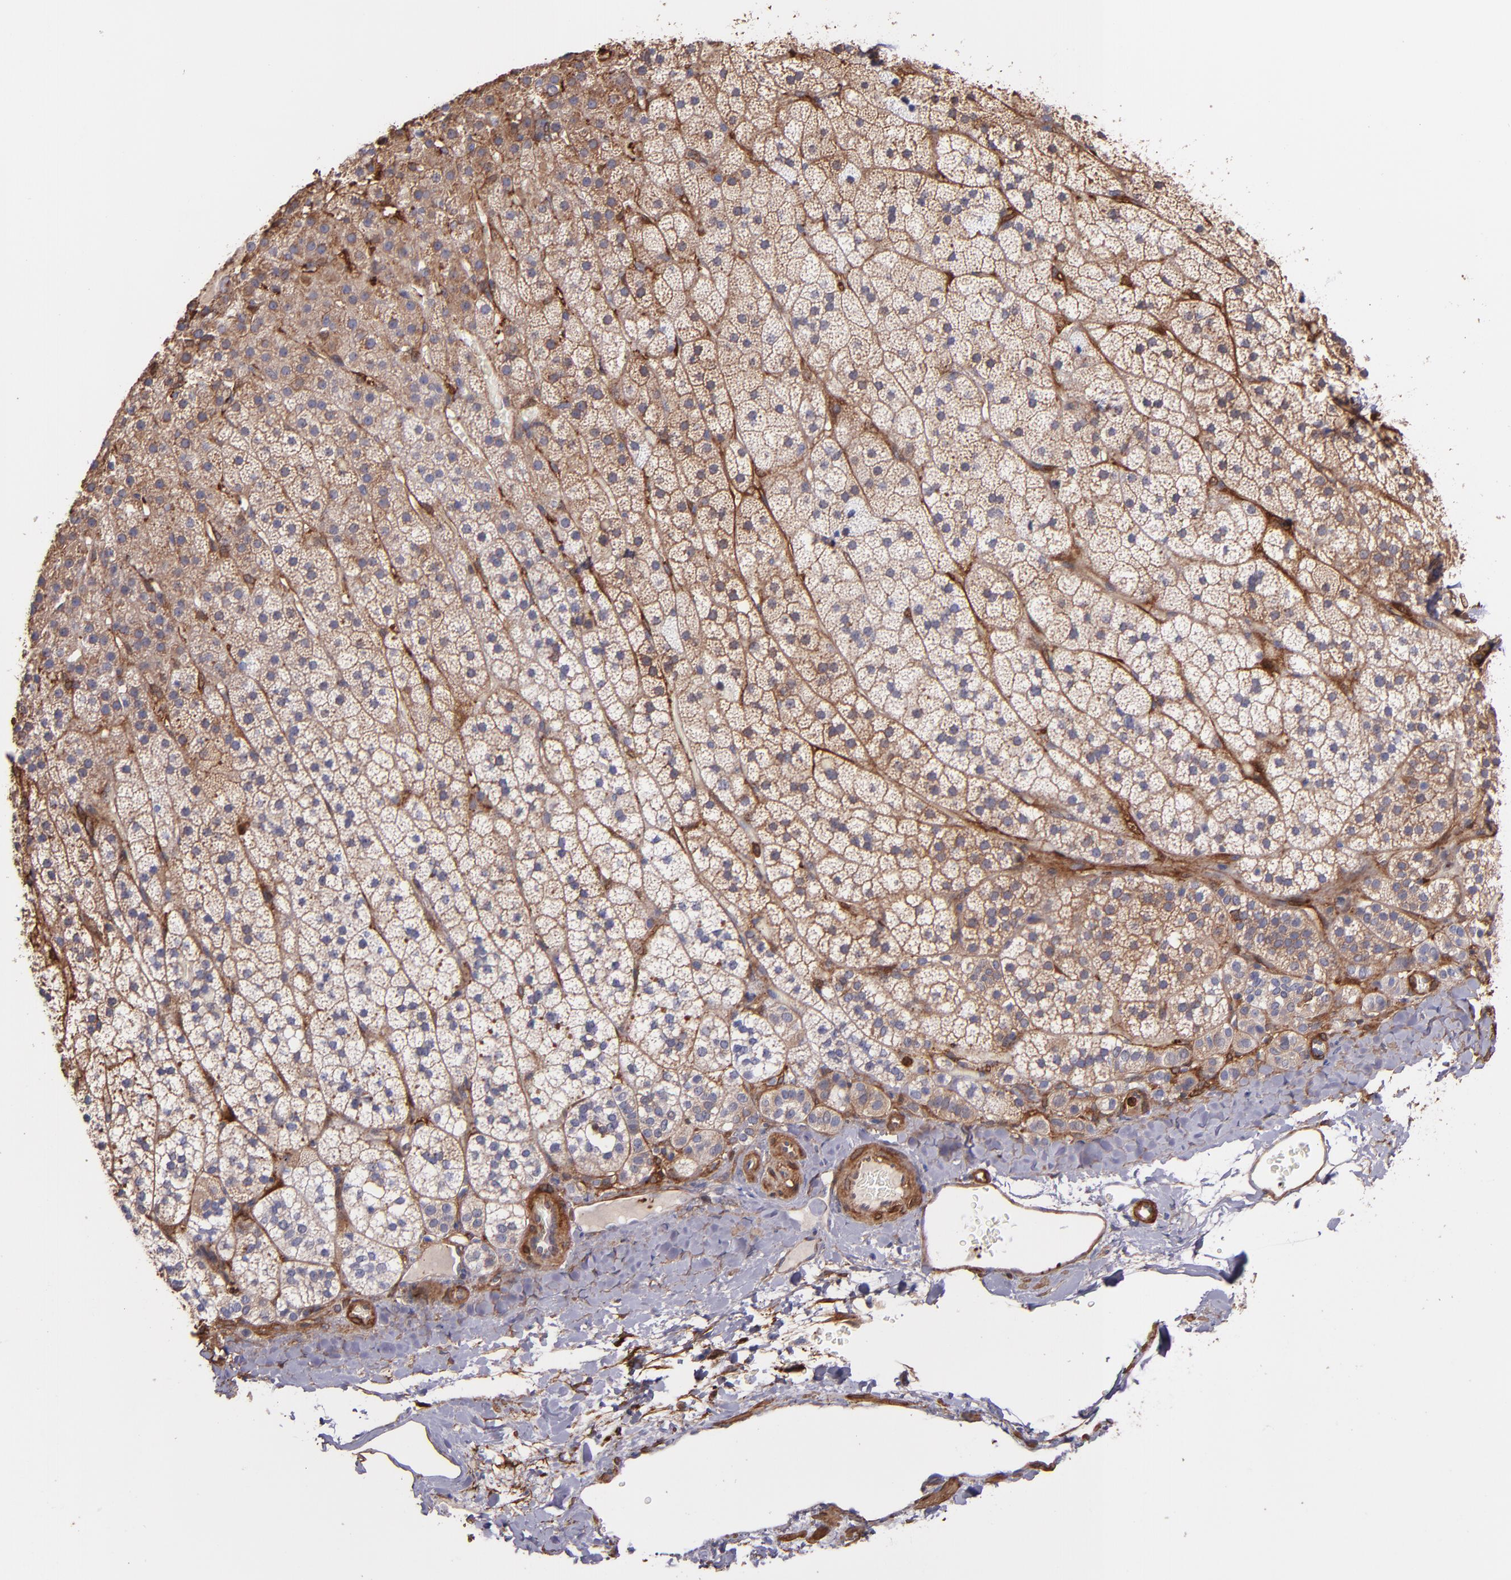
{"staining": {"intensity": "moderate", "quantity": "25%-75%", "location": "cytoplasmic/membranous"}, "tissue": "adrenal gland", "cell_type": "Glandular cells", "image_type": "normal", "snomed": [{"axis": "morphology", "description": "Normal tissue, NOS"}, {"axis": "topography", "description": "Adrenal gland"}], "caption": "Normal adrenal gland demonstrates moderate cytoplasmic/membranous expression in approximately 25%-75% of glandular cells The staining was performed using DAB (3,3'-diaminobenzidine) to visualize the protein expression in brown, while the nuclei were stained in blue with hematoxylin (Magnification: 20x)..", "gene": "VCL", "patient": {"sex": "male", "age": 35}}